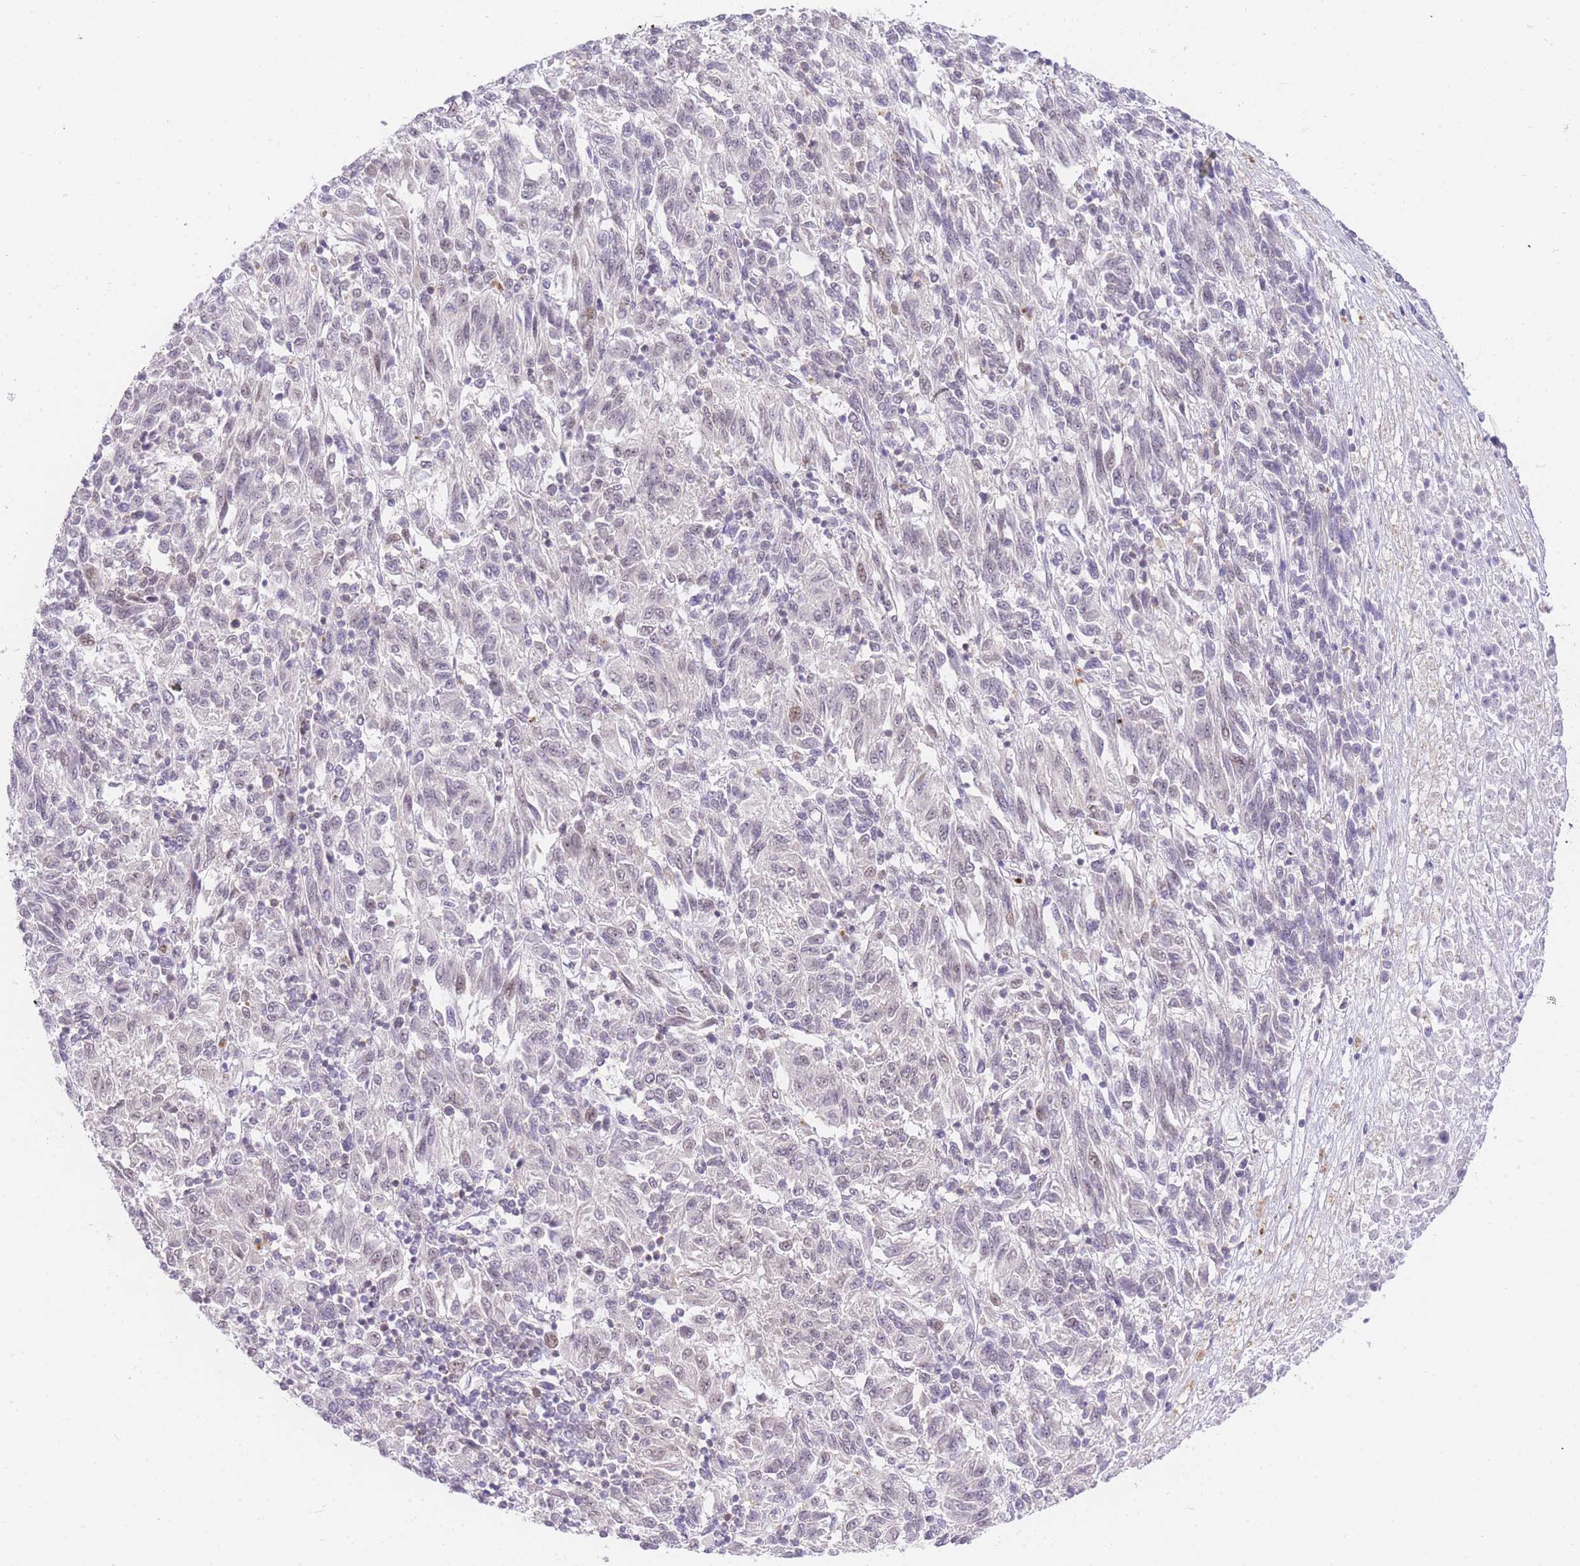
{"staining": {"intensity": "negative", "quantity": "none", "location": "none"}, "tissue": "melanoma", "cell_type": "Tumor cells", "image_type": "cancer", "snomed": [{"axis": "morphology", "description": "Malignant melanoma, Metastatic site"}, {"axis": "topography", "description": "Lung"}], "caption": "A high-resolution image shows IHC staining of malignant melanoma (metastatic site), which shows no significant staining in tumor cells.", "gene": "STK39", "patient": {"sex": "male", "age": 64}}